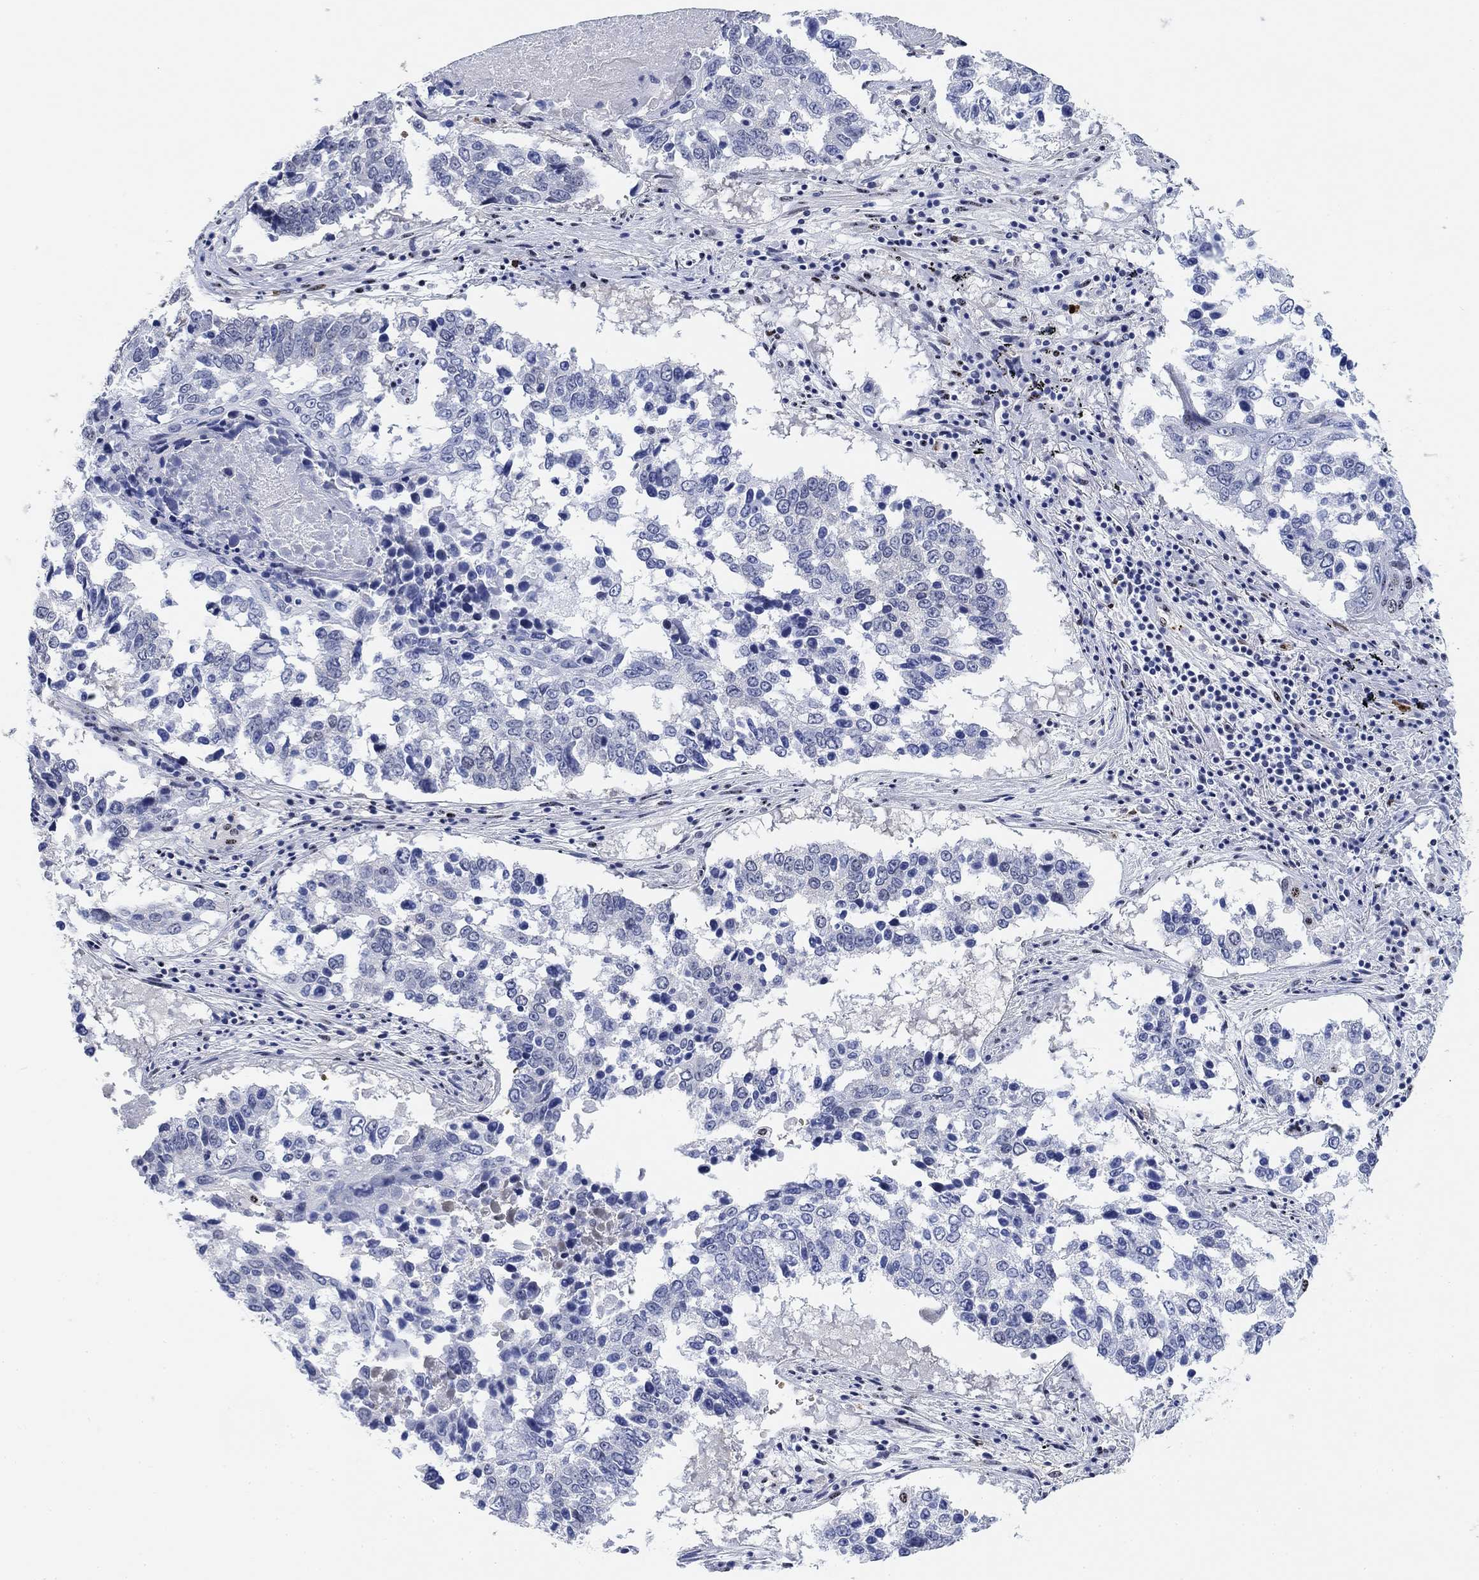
{"staining": {"intensity": "negative", "quantity": "none", "location": "none"}, "tissue": "lung cancer", "cell_type": "Tumor cells", "image_type": "cancer", "snomed": [{"axis": "morphology", "description": "Squamous cell carcinoma, NOS"}, {"axis": "topography", "description": "Lung"}], "caption": "This micrograph is of lung cancer (squamous cell carcinoma) stained with immunohistochemistry to label a protein in brown with the nuclei are counter-stained blue. There is no expression in tumor cells.", "gene": "PAX6", "patient": {"sex": "male", "age": 82}}